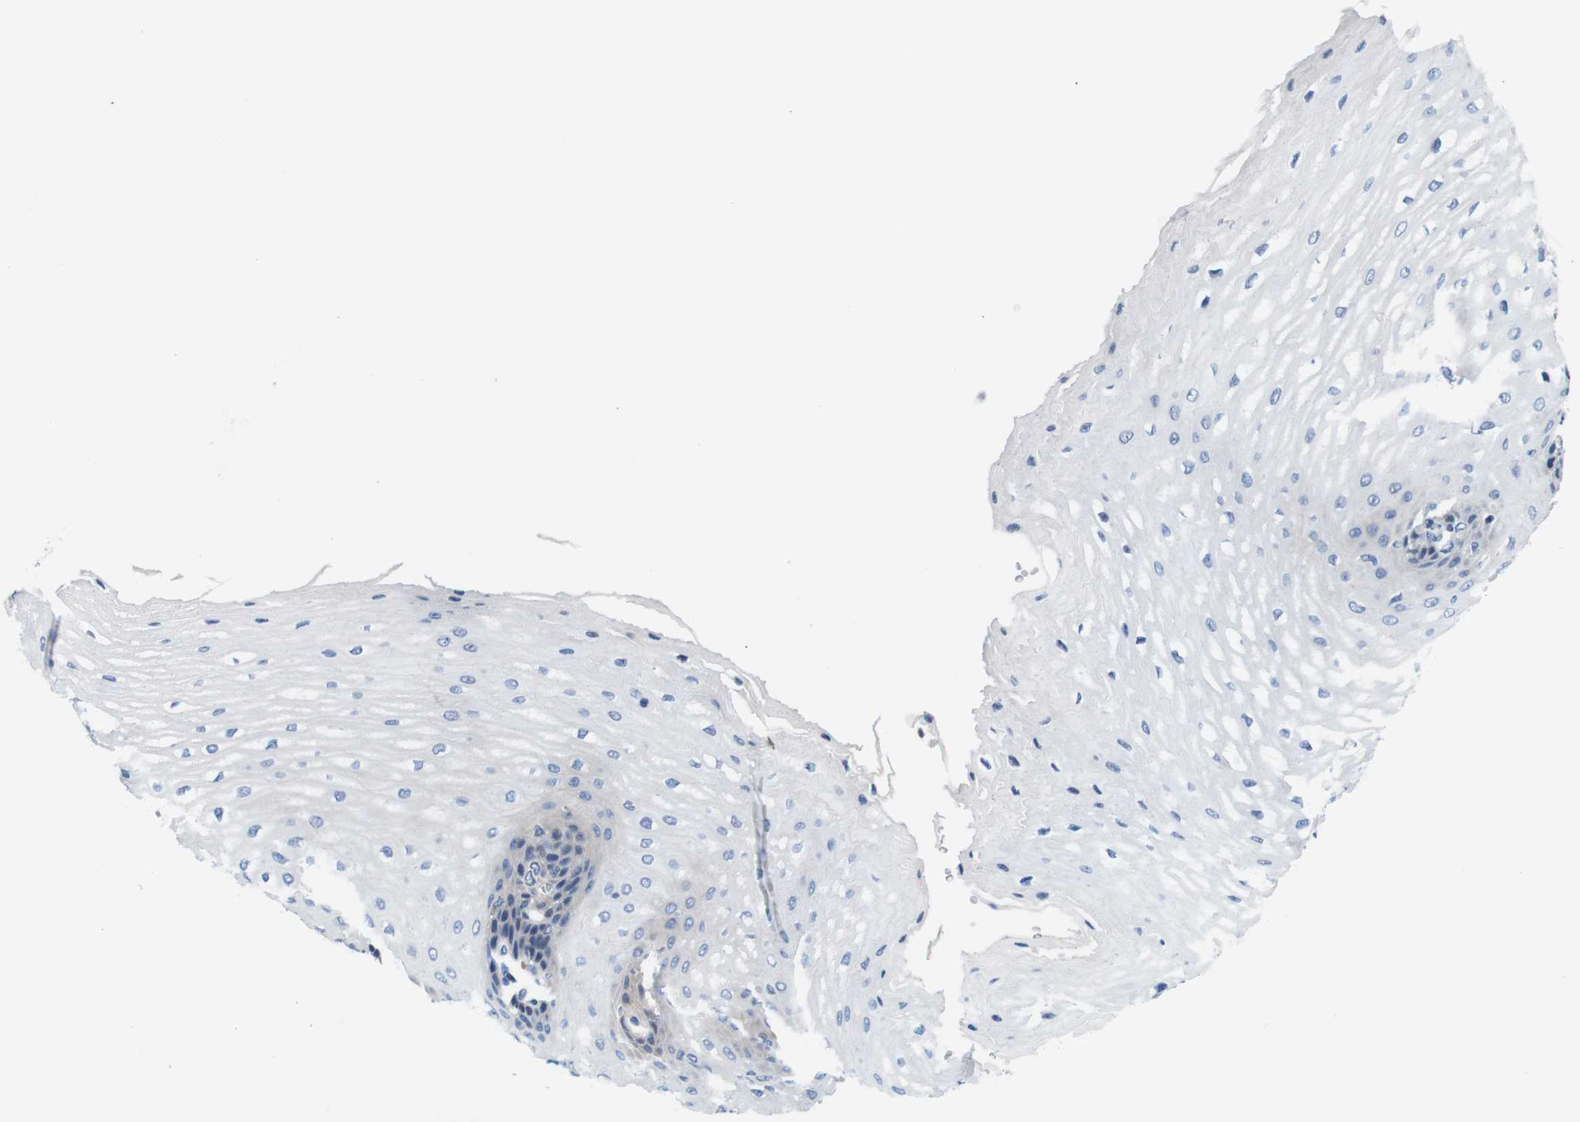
{"staining": {"intensity": "weak", "quantity": "<25%", "location": "cytoplasmic/membranous"}, "tissue": "esophagus", "cell_type": "Squamous epithelial cells", "image_type": "normal", "snomed": [{"axis": "morphology", "description": "Normal tissue, NOS"}, {"axis": "topography", "description": "Esophagus"}], "caption": "Protein analysis of normal esophagus displays no significant staining in squamous epithelial cells.", "gene": "C1RL", "patient": {"sex": "male", "age": 54}}